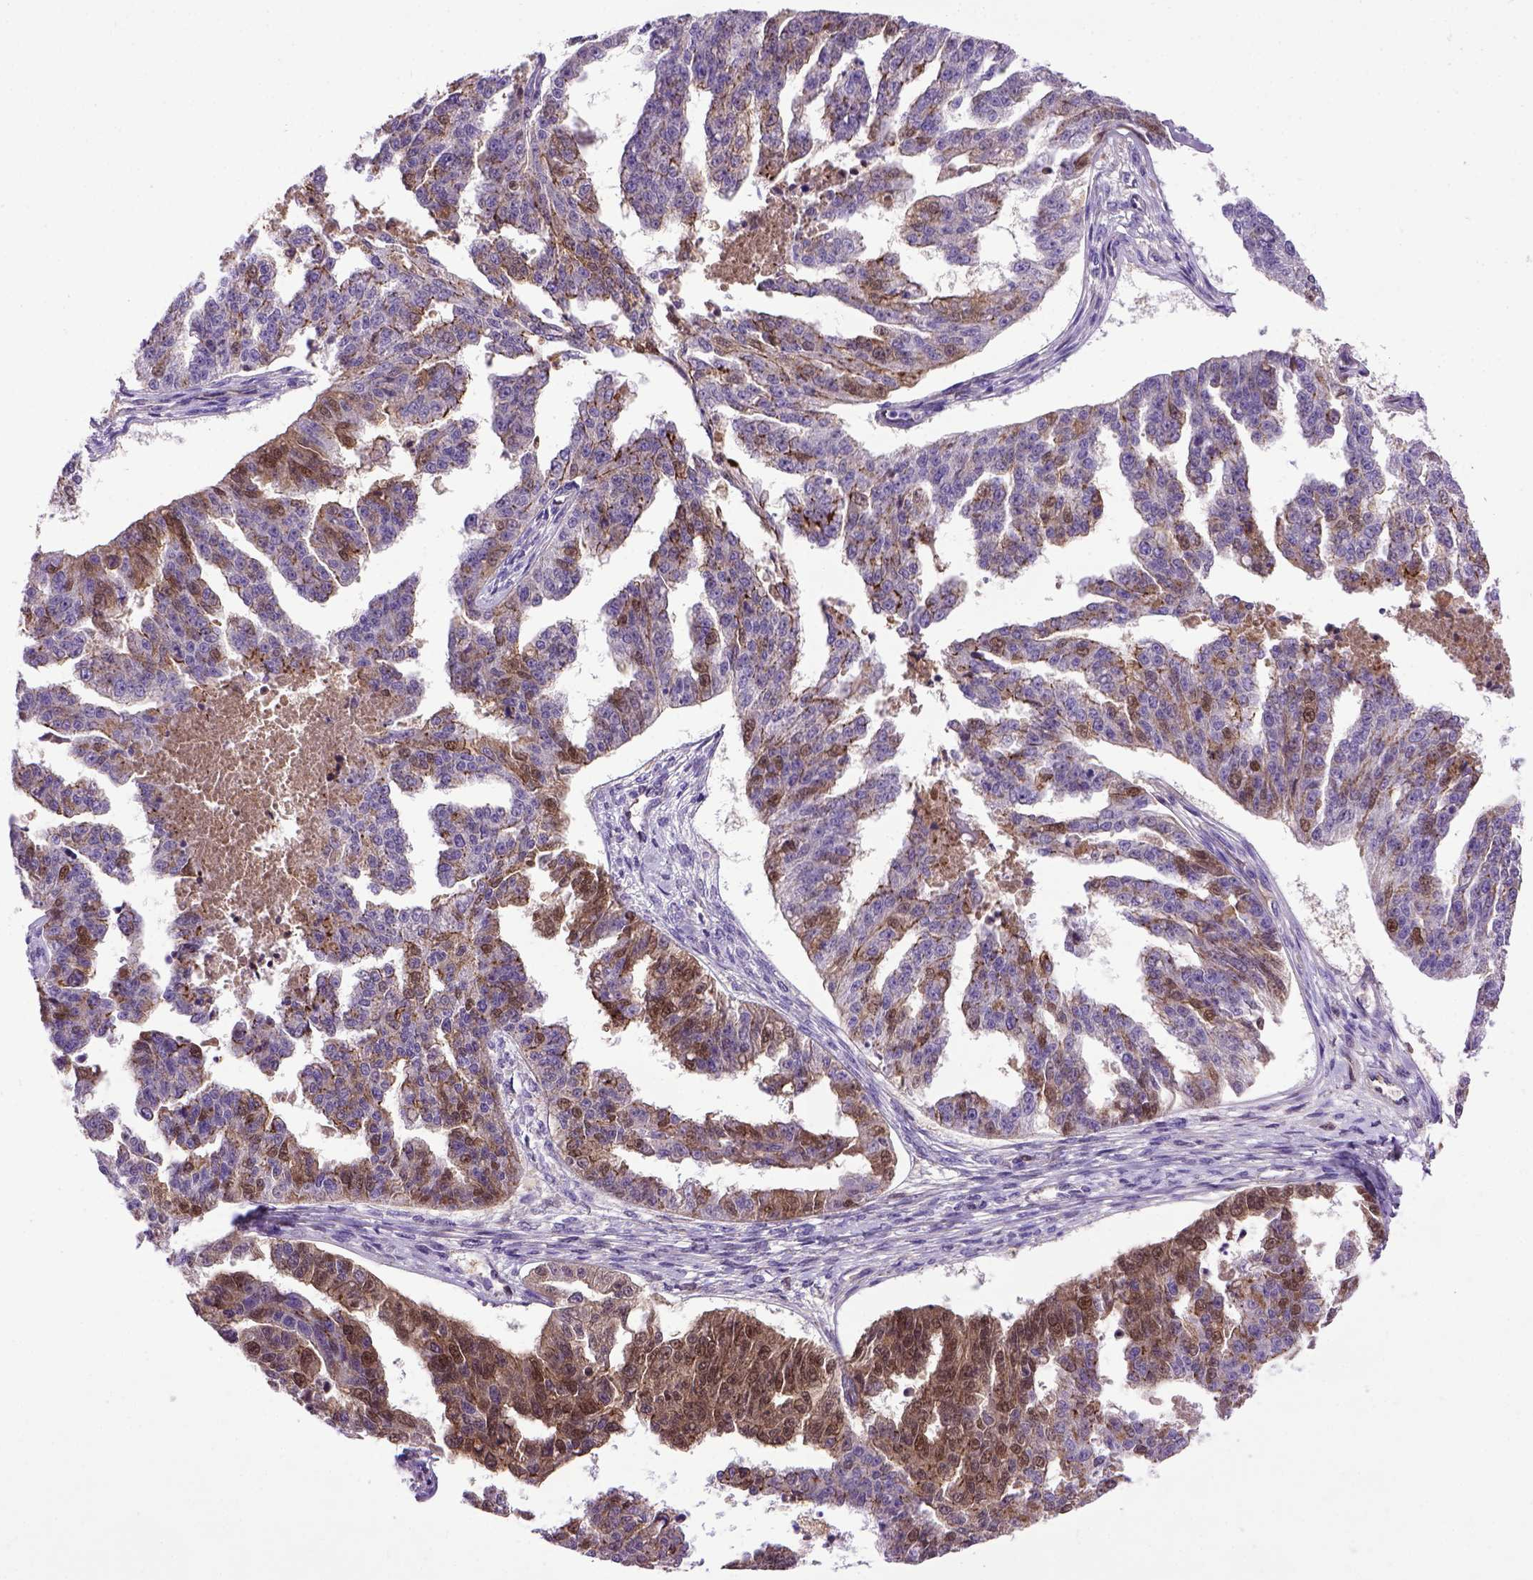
{"staining": {"intensity": "moderate", "quantity": "25%-75%", "location": "cytoplasmic/membranous"}, "tissue": "ovarian cancer", "cell_type": "Tumor cells", "image_type": "cancer", "snomed": [{"axis": "morphology", "description": "Cystadenocarcinoma, serous, NOS"}, {"axis": "topography", "description": "Ovary"}], "caption": "IHC of ovarian cancer displays medium levels of moderate cytoplasmic/membranous staining in approximately 25%-75% of tumor cells.", "gene": "CDH1", "patient": {"sex": "female", "age": 58}}